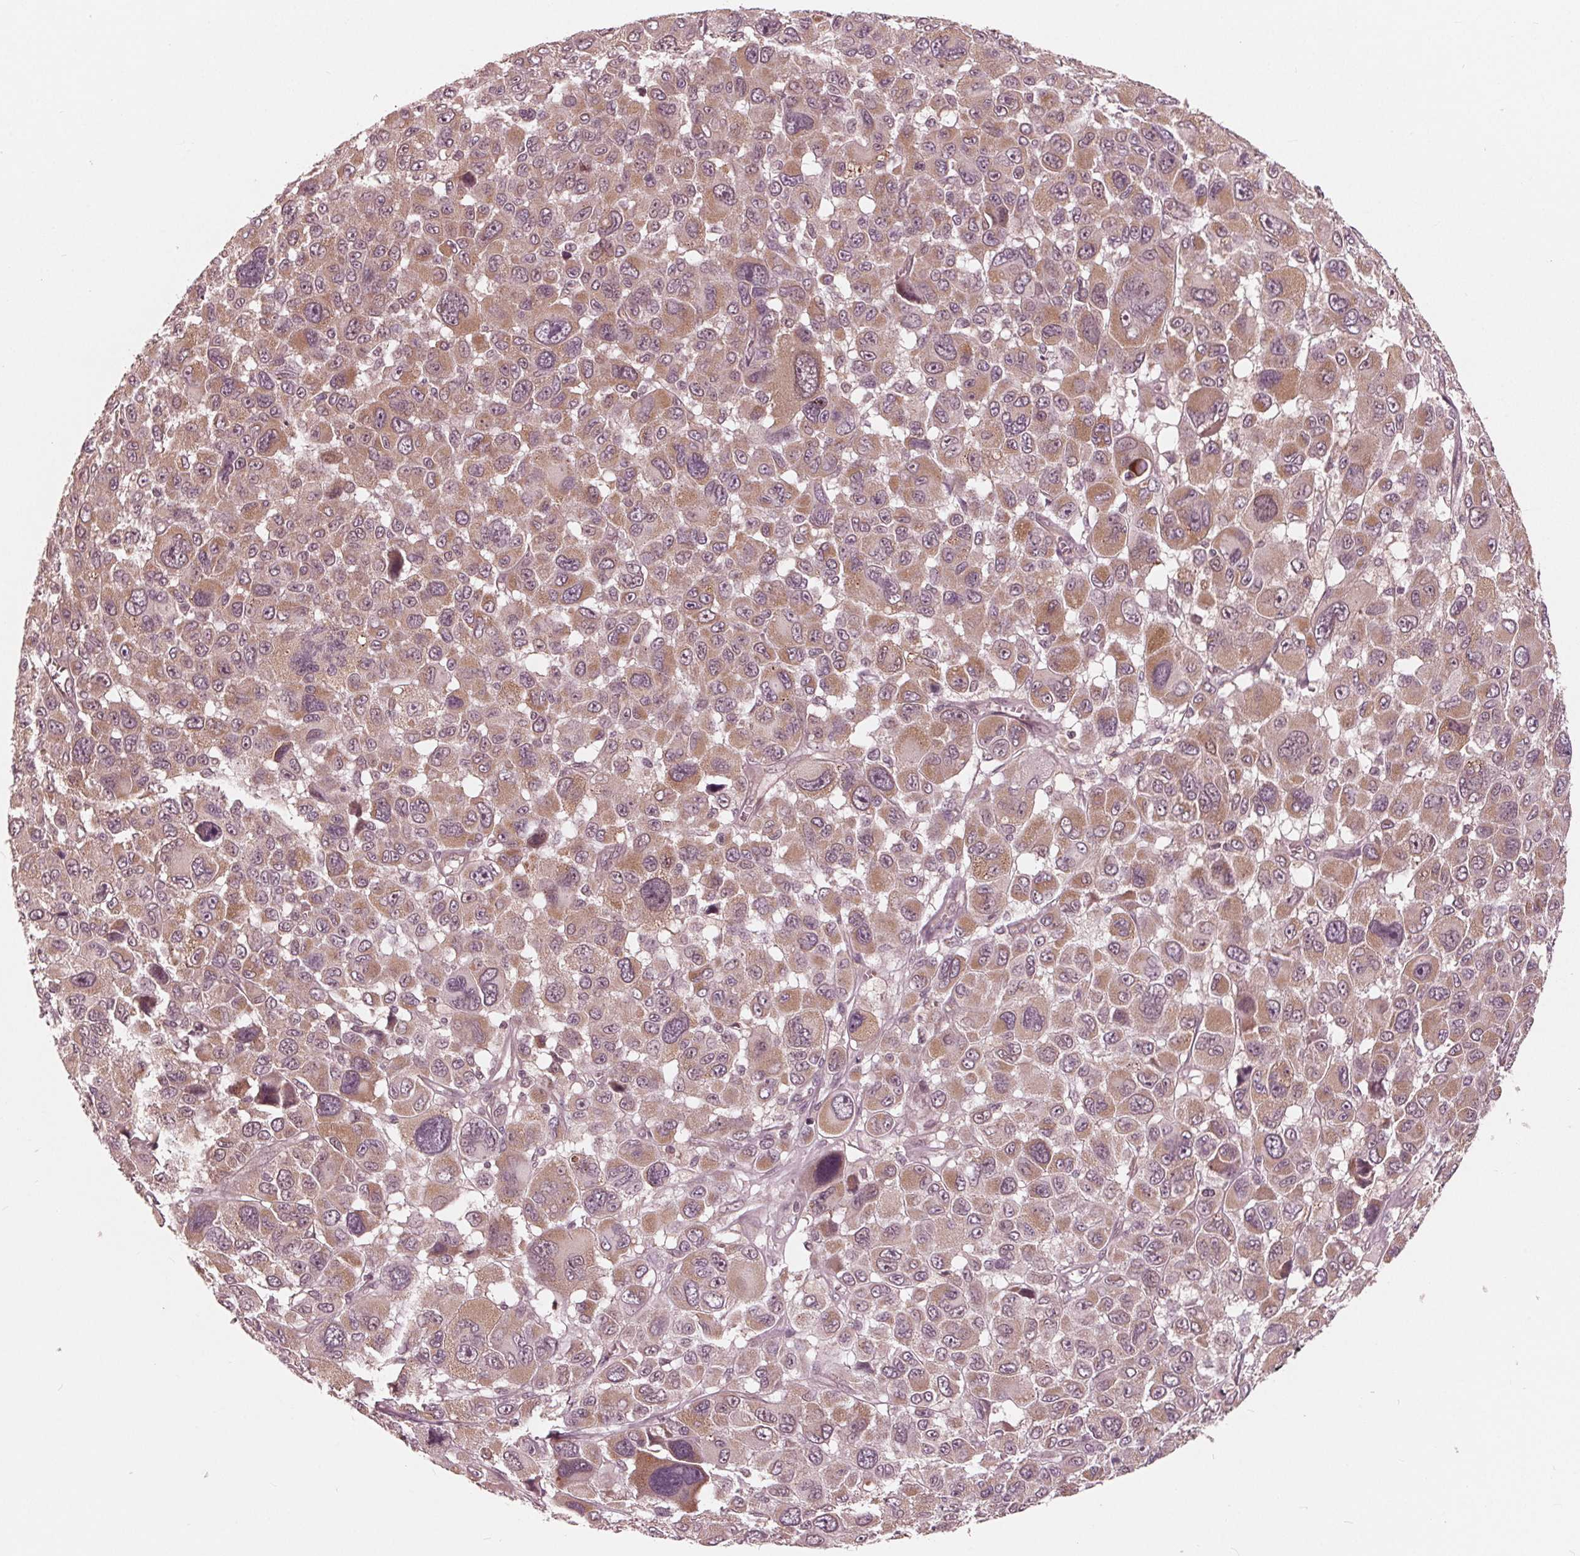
{"staining": {"intensity": "moderate", "quantity": "25%-75%", "location": "cytoplasmic/membranous"}, "tissue": "melanoma", "cell_type": "Tumor cells", "image_type": "cancer", "snomed": [{"axis": "morphology", "description": "Malignant melanoma, NOS"}, {"axis": "topography", "description": "Skin"}], "caption": "Immunohistochemical staining of human melanoma demonstrates medium levels of moderate cytoplasmic/membranous protein positivity in about 25%-75% of tumor cells.", "gene": "UBALD1", "patient": {"sex": "female", "age": 66}}